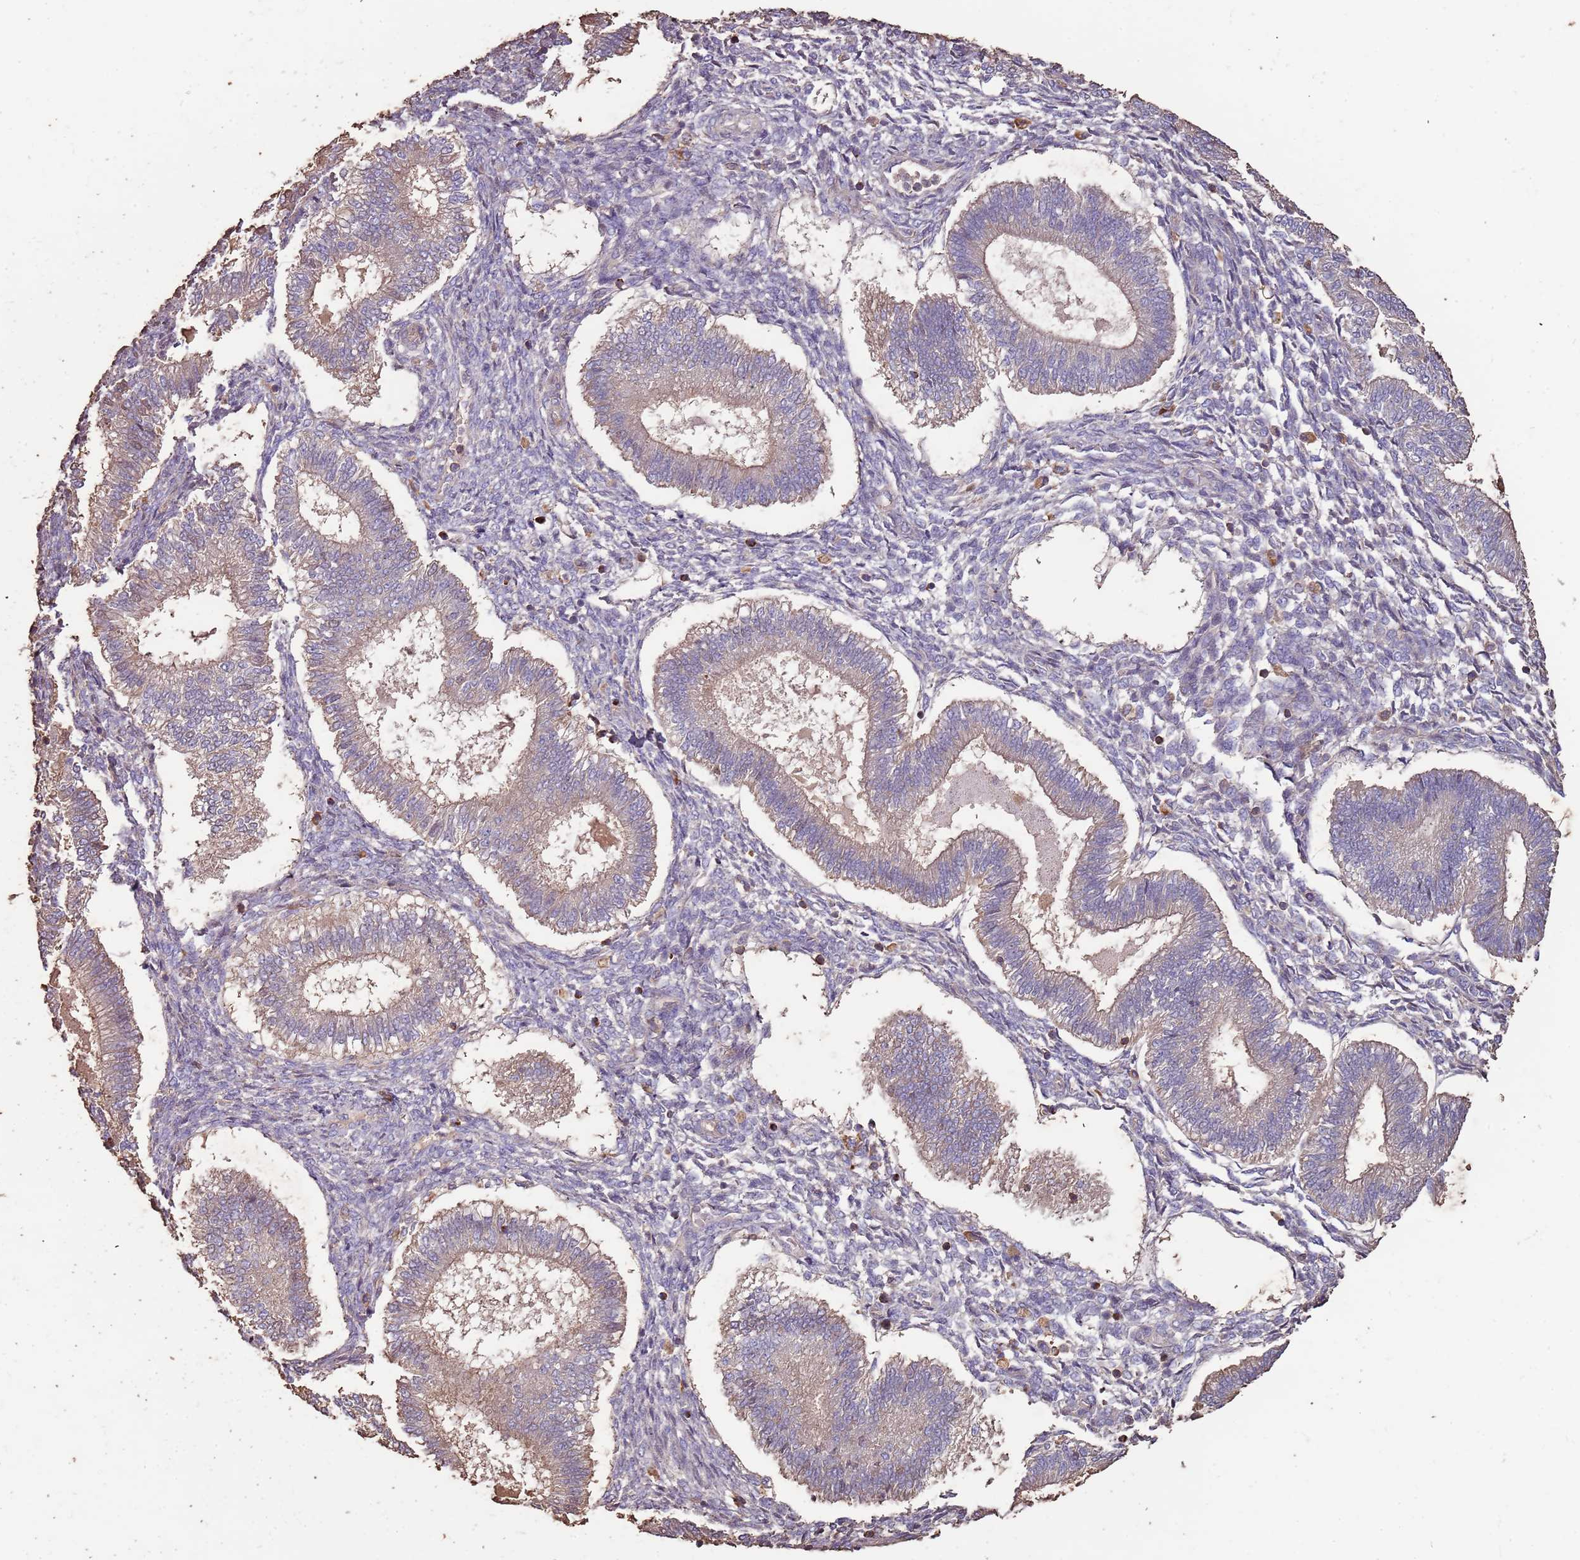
{"staining": {"intensity": "negative", "quantity": "none", "location": "none"}, "tissue": "endometrium", "cell_type": "Cells in endometrial stroma", "image_type": "normal", "snomed": [{"axis": "morphology", "description": "Normal tissue, NOS"}, {"axis": "topography", "description": "Endometrium"}], "caption": "High power microscopy image of an immunohistochemistry histopathology image of normal endometrium, revealing no significant staining in cells in endometrial stroma. (Stains: DAB (3,3'-diaminobenzidine) IHC with hematoxylin counter stain, Microscopy: brightfield microscopy at high magnification).", "gene": "FECH", "patient": {"sex": "female", "age": 25}}